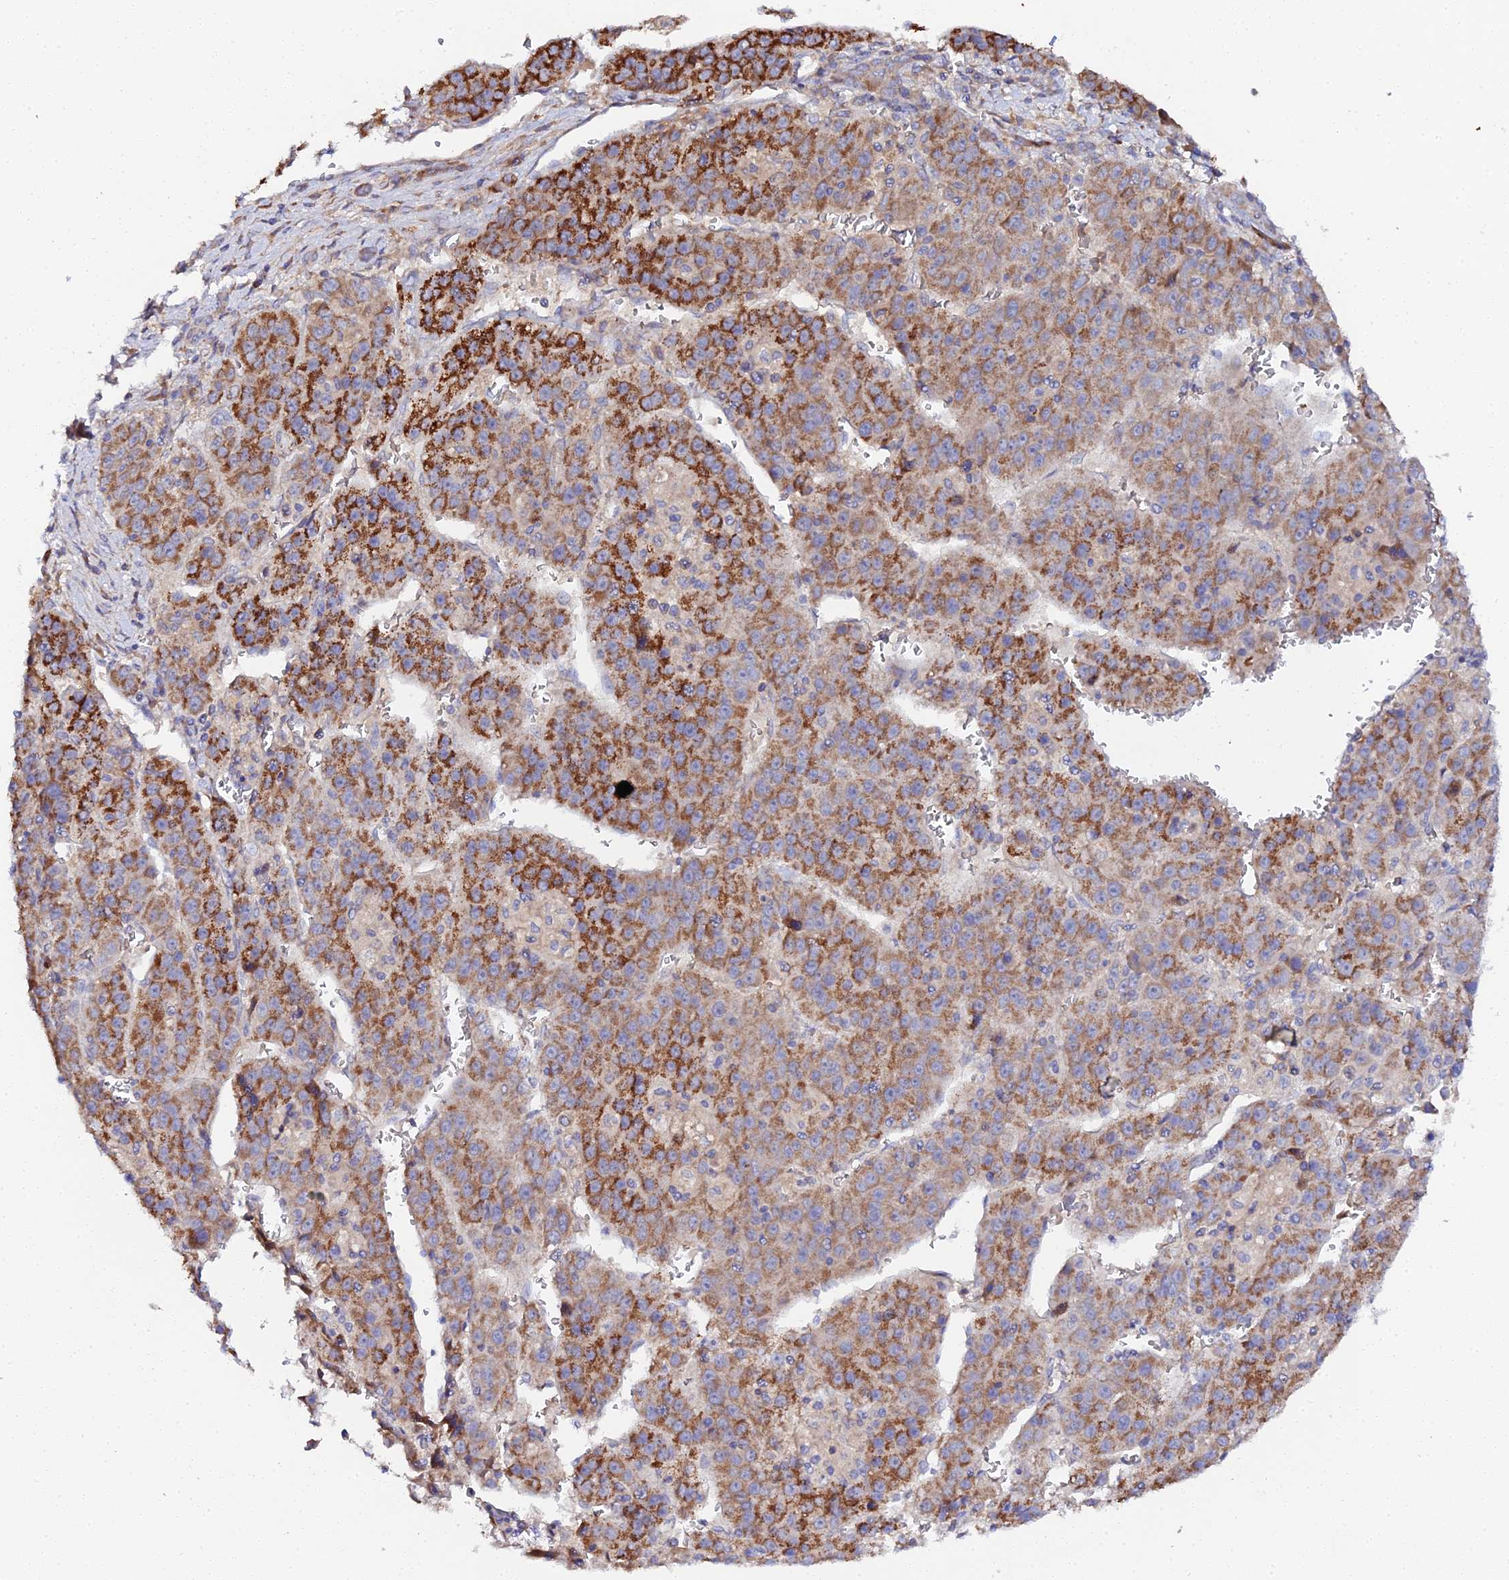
{"staining": {"intensity": "strong", "quantity": ">75%", "location": "cytoplasmic/membranous"}, "tissue": "liver cancer", "cell_type": "Tumor cells", "image_type": "cancer", "snomed": [{"axis": "morphology", "description": "Carcinoma, Hepatocellular, NOS"}, {"axis": "topography", "description": "Liver"}], "caption": "Immunohistochemistry (DAB (3,3'-diaminobenzidine)) staining of human hepatocellular carcinoma (liver) reveals strong cytoplasmic/membranous protein expression in about >75% of tumor cells.", "gene": "SCX", "patient": {"sex": "female", "age": 53}}